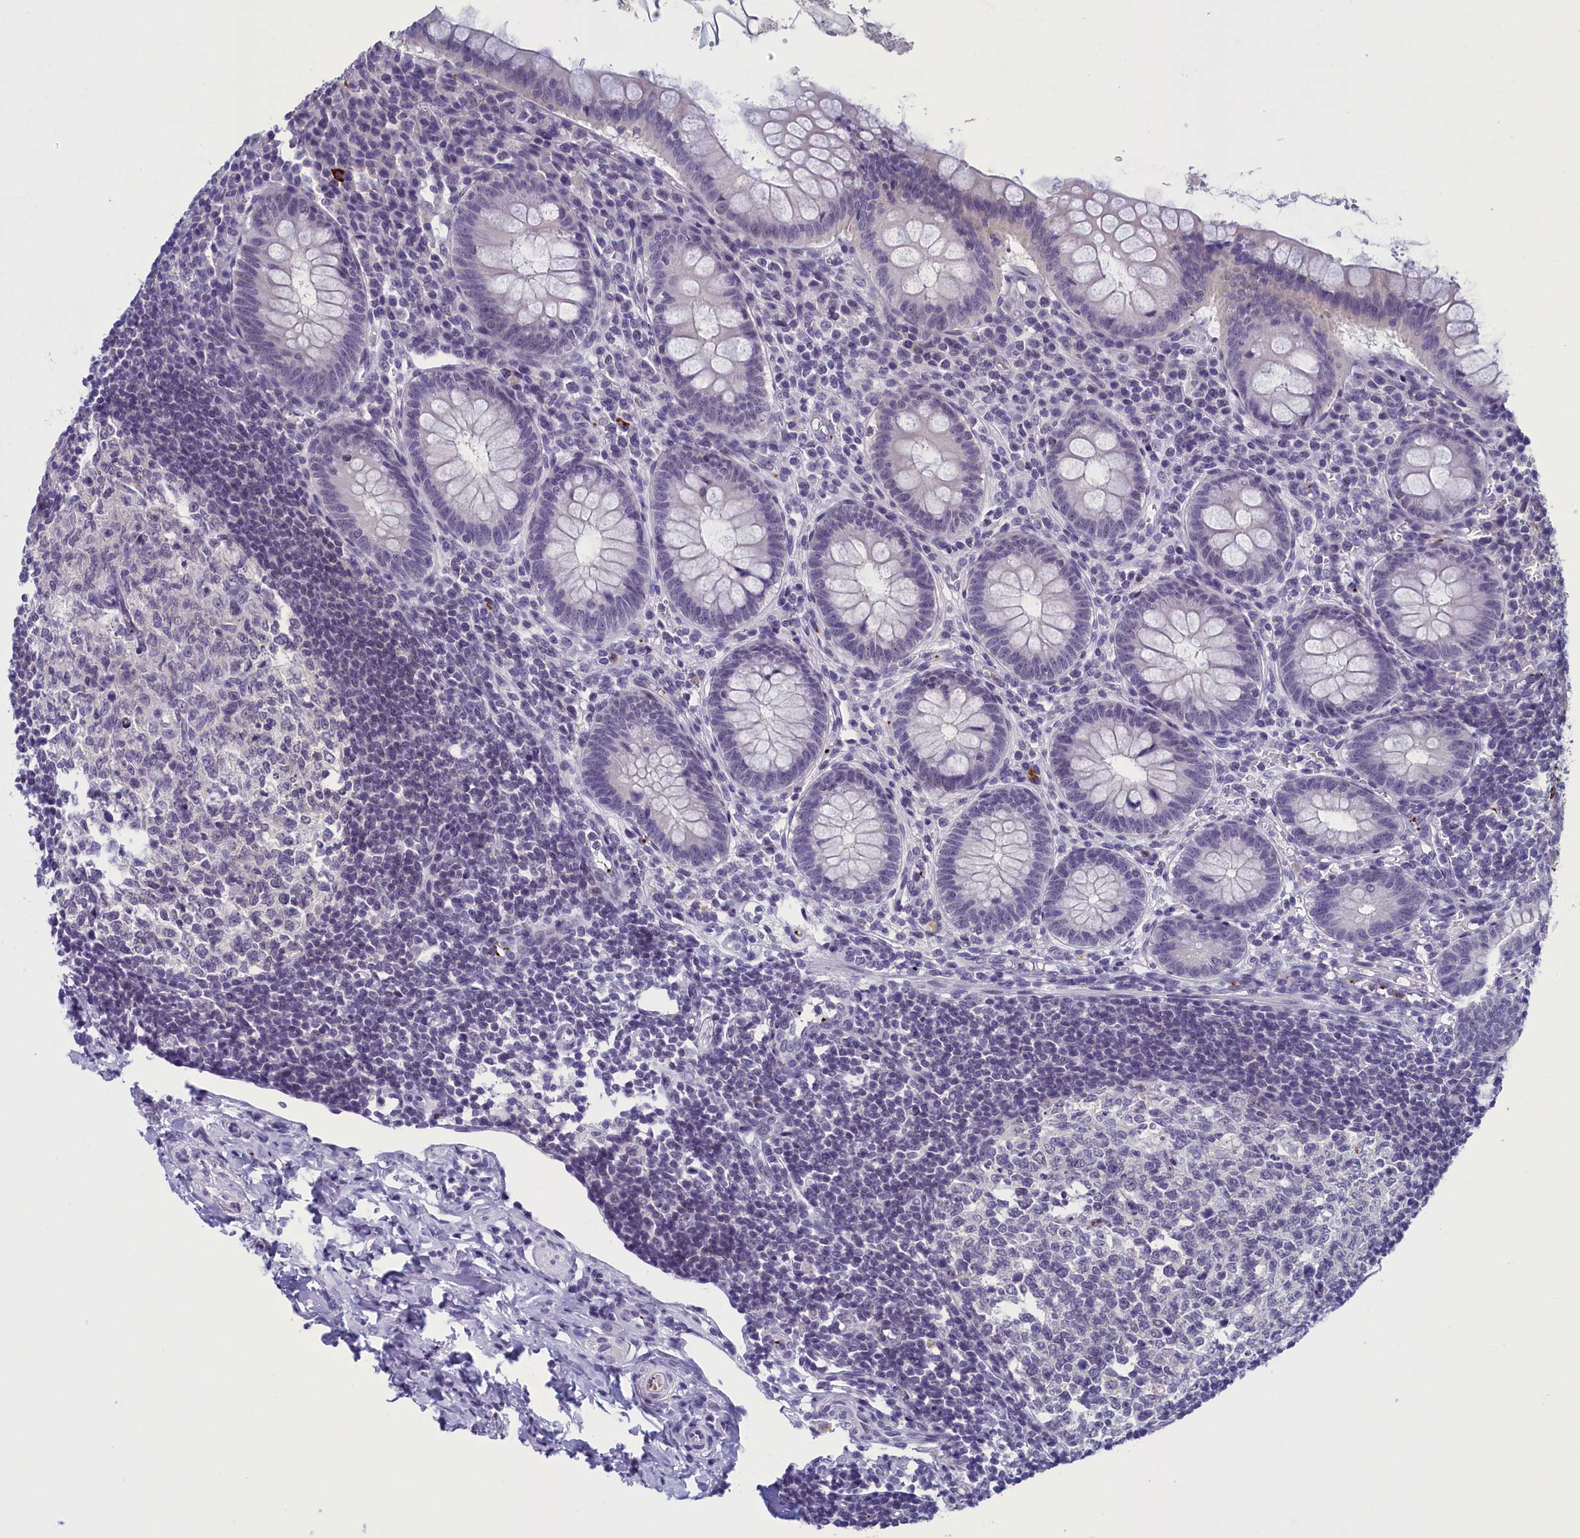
{"staining": {"intensity": "weak", "quantity": "<25%", "location": "cytoplasmic/membranous"}, "tissue": "appendix", "cell_type": "Glandular cells", "image_type": "normal", "snomed": [{"axis": "morphology", "description": "Normal tissue, NOS"}, {"axis": "topography", "description": "Appendix"}], "caption": "Immunohistochemistry of normal appendix displays no expression in glandular cells.", "gene": "AIFM2", "patient": {"sex": "female", "age": 33}}